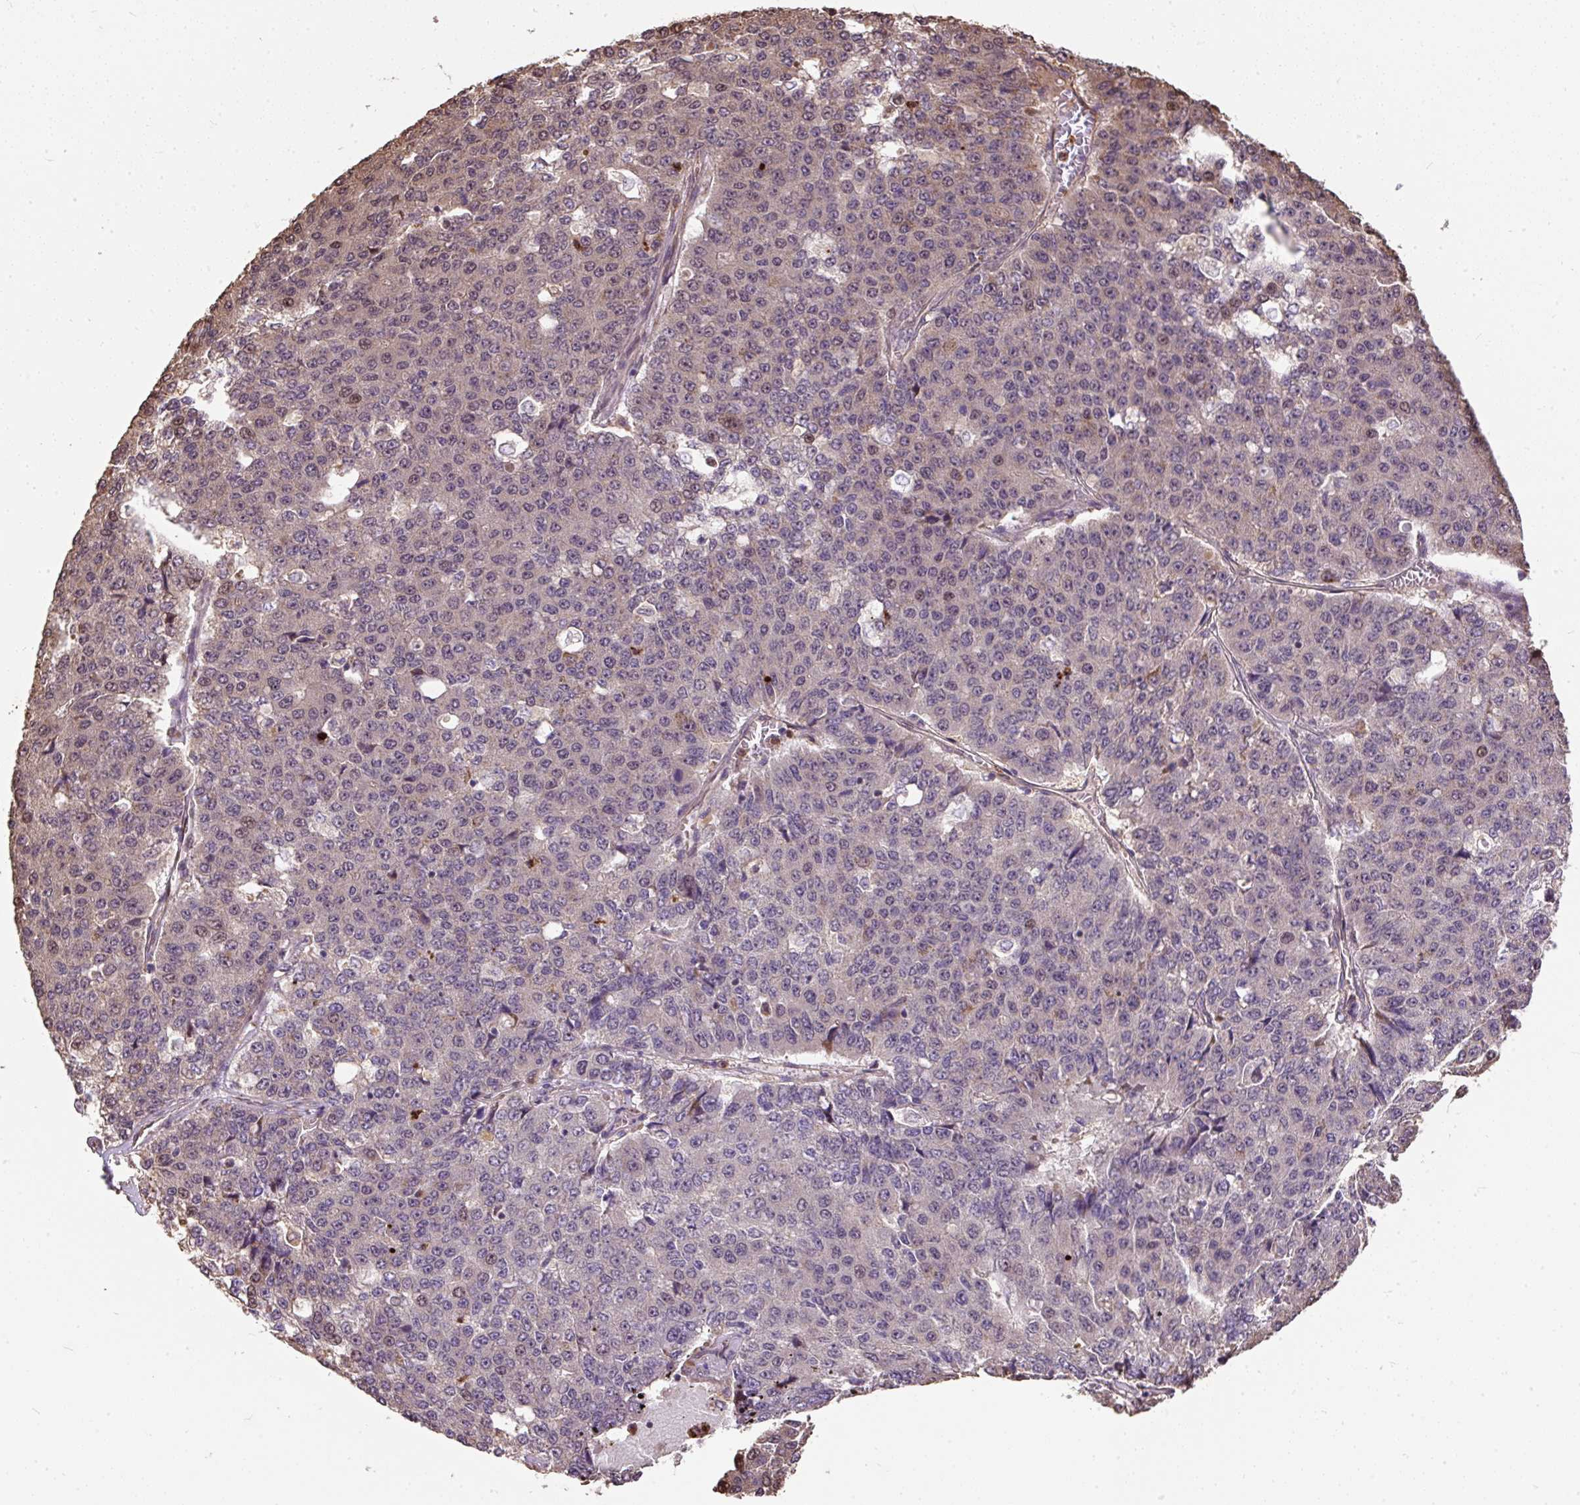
{"staining": {"intensity": "weak", "quantity": "<25%", "location": "nuclear"}, "tissue": "pancreatic cancer", "cell_type": "Tumor cells", "image_type": "cancer", "snomed": [{"axis": "morphology", "description": "Adenocarcinoma, NOS"}, {"axis": "topography", "description": "Pancreas"}], "caption": "DAB (3,3'-diaminobenzidine) immunohistochemical staining of pancreatic cancer (adenocarcinoma) shows no significant expression in tumor cells.", "gene": "PUS7L", "patient": {"sex": "male", "age": 50}}